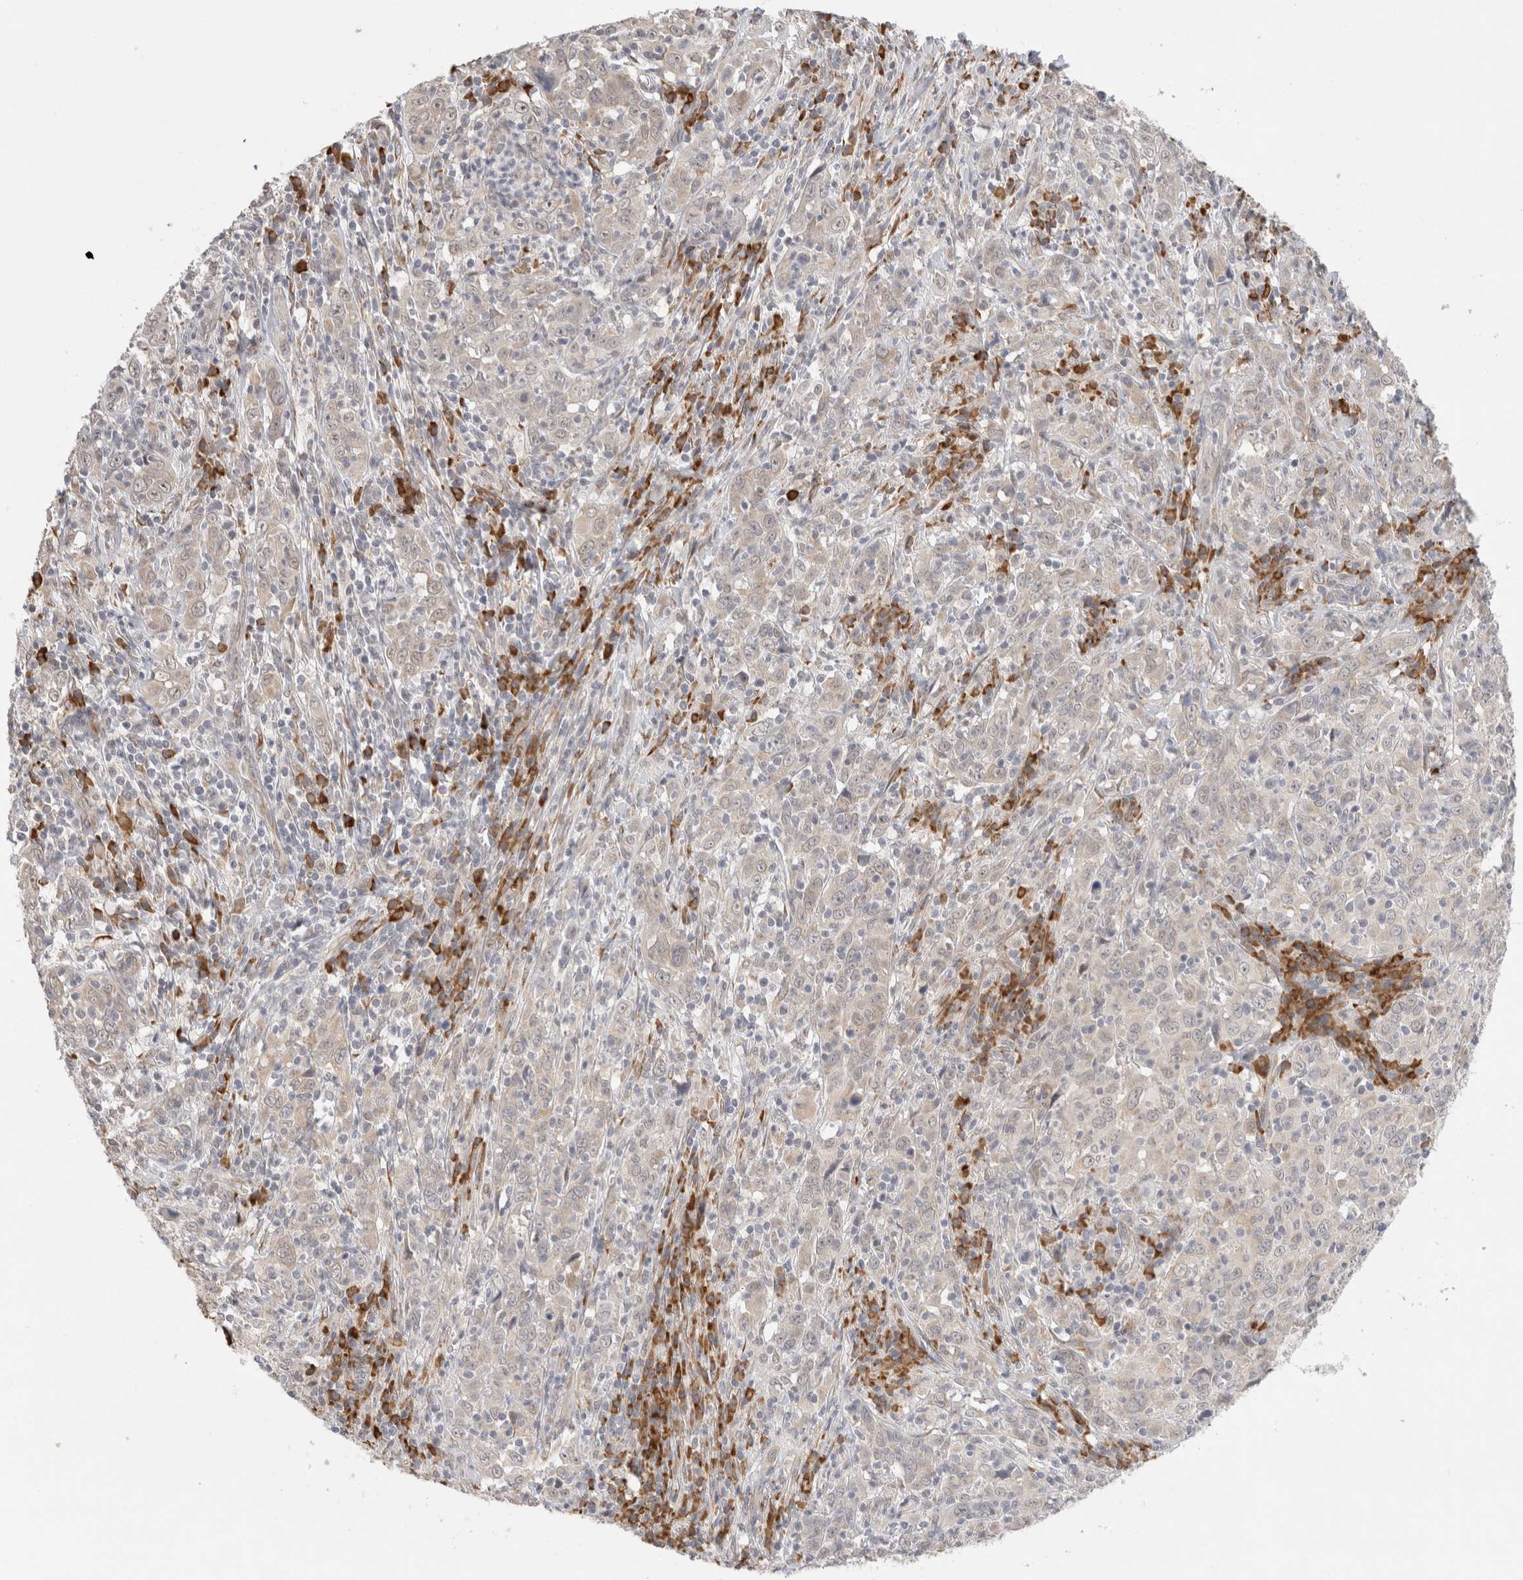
{"staining": {"intensity": "weak", "quantity": "25%-75%", "location": "cytoplasmic/membranous"}, "tissue": "cervical cancer", "cell_type": "Tumor cells", "image_type": "cancer", "snomed": [{"axis": "morphology", "description": "Squamous cell carcinoma, NOS"}, {"axis": "topography", "description": "Cervix"}], "caption": "Cervical cancer (squamous cell carcinoma) stained with a brown dye displays weak cytoplasmic/membranous positive expression in approximately 25%-75% of tumor cells.", "gene": "HDLBP", "patient": {"sex": "female", "age": 46}}